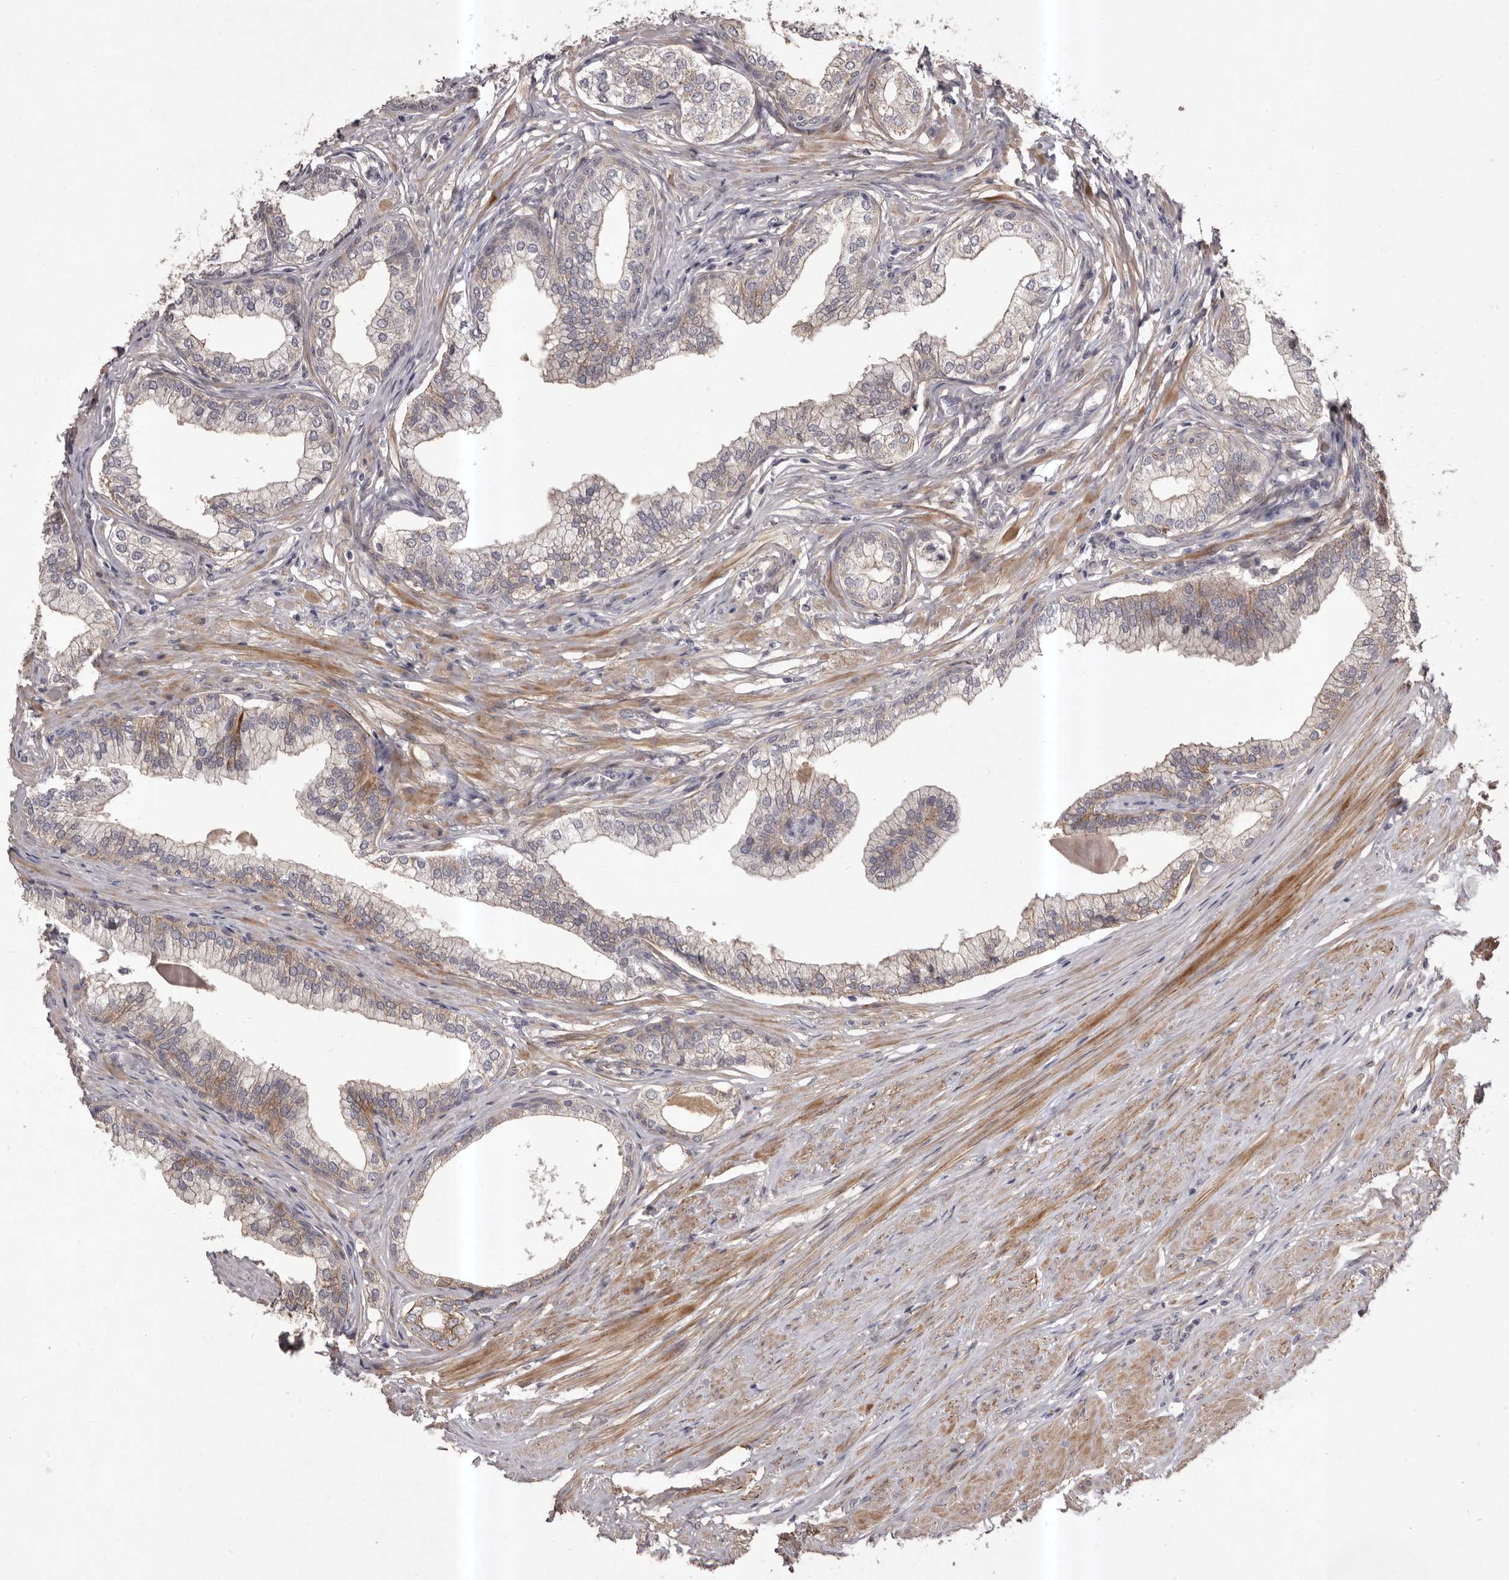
{"staining": {"intensity": "weak", "quantity": "25%-75%", "location": "cytoplasmic/membranous"}, "tissue": "prostate", "cell_type": "Glandular cells", "image_type": "normal", "snomed": [{"axis": "morphology", "description": "Normal tissue, NOS"}, {"axis": "morphology", "description": "Urothelial carcinoma, Low grade"}, {"axis": "topography", "description": "Urinary bladder"}, {"axis": "topography", "description": "Prostate"}], "caption": "About 25%-75% of glandular cells in benign prostate reveal weak cytoplasmic/membranous protein positivity as visualized by brown immunohistochemical staining.", "gene": "HBS1L", "patient": {"sex": "male", "age": 60}}